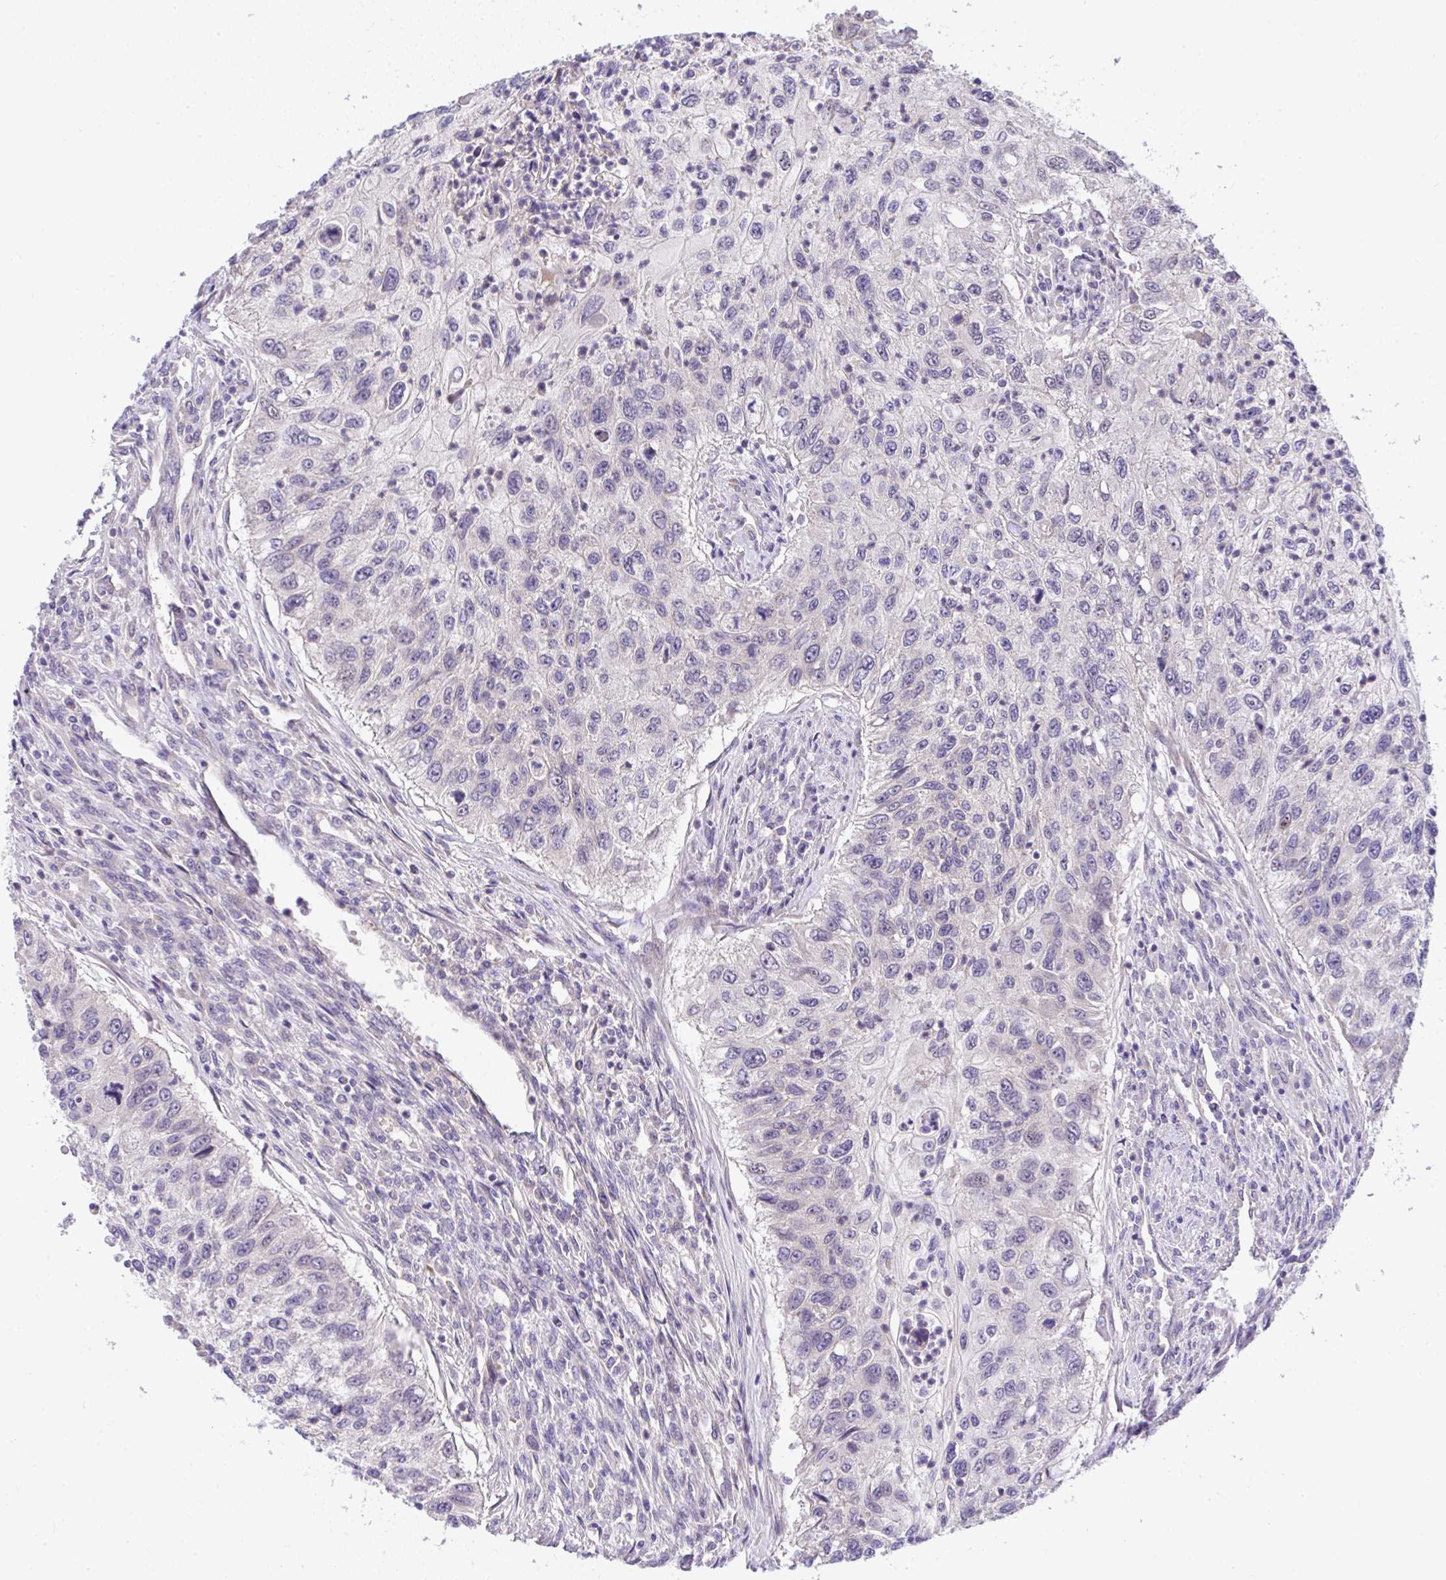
{"staining": {"intensity": "negative", "quantity": "none", "location": "none"}, "tissue": "urothelial cancer", "cell_type": "Tumor cells", "image_type": "cancer", "snomed": [{"axis": "morphology", "description": "Urothelial carcinoma, High grade"}, {"axis": "topography", "description": "Urinary bladder"}], "caption": "Tumor cells show no significant protein staining in high-grade urothelial carcinoma. Nuclei are stained in blue.", "gene": "CHIA", "patient": {"sex": "female", "age": 60}}